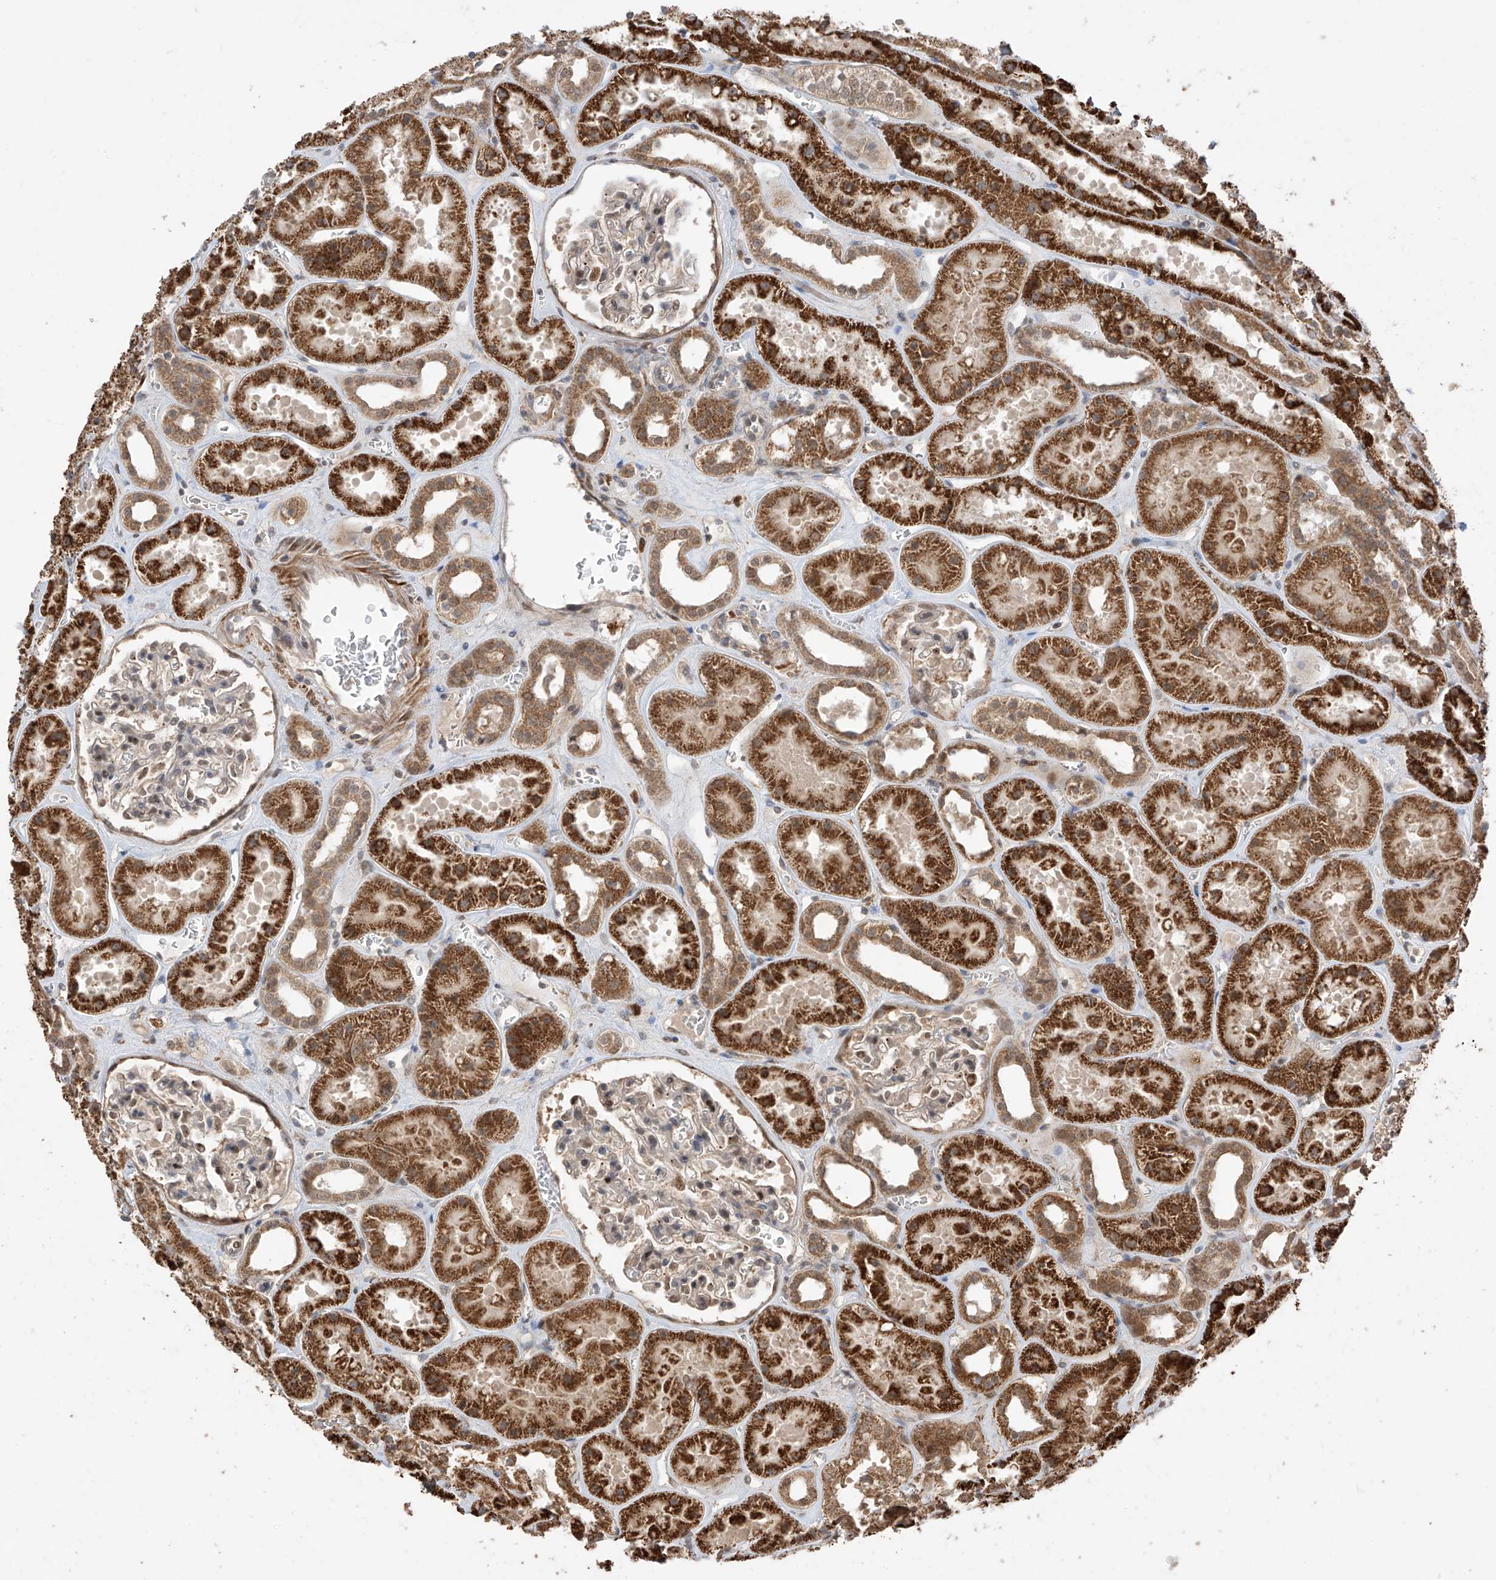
{"staining": {"intensity": "moderate", "quantity": "<25%", "location": "nuclear"}, "tissue": "kidney", "cell_type": "Cells in glomeruli", "image_type": "normal", "snomed": [{"axis": "morphology", "description": "Normal tissue, NOS"}, {"axis": "topography", "description": "Kidney"}], "caption": "Kidney stained with immunohistochemistry (IHC) reveals moderate nuclear positivity in about <25% of cells in glomeruli.", "gene": "LATS1", "patient": {"sex": "female", "age": 41}}